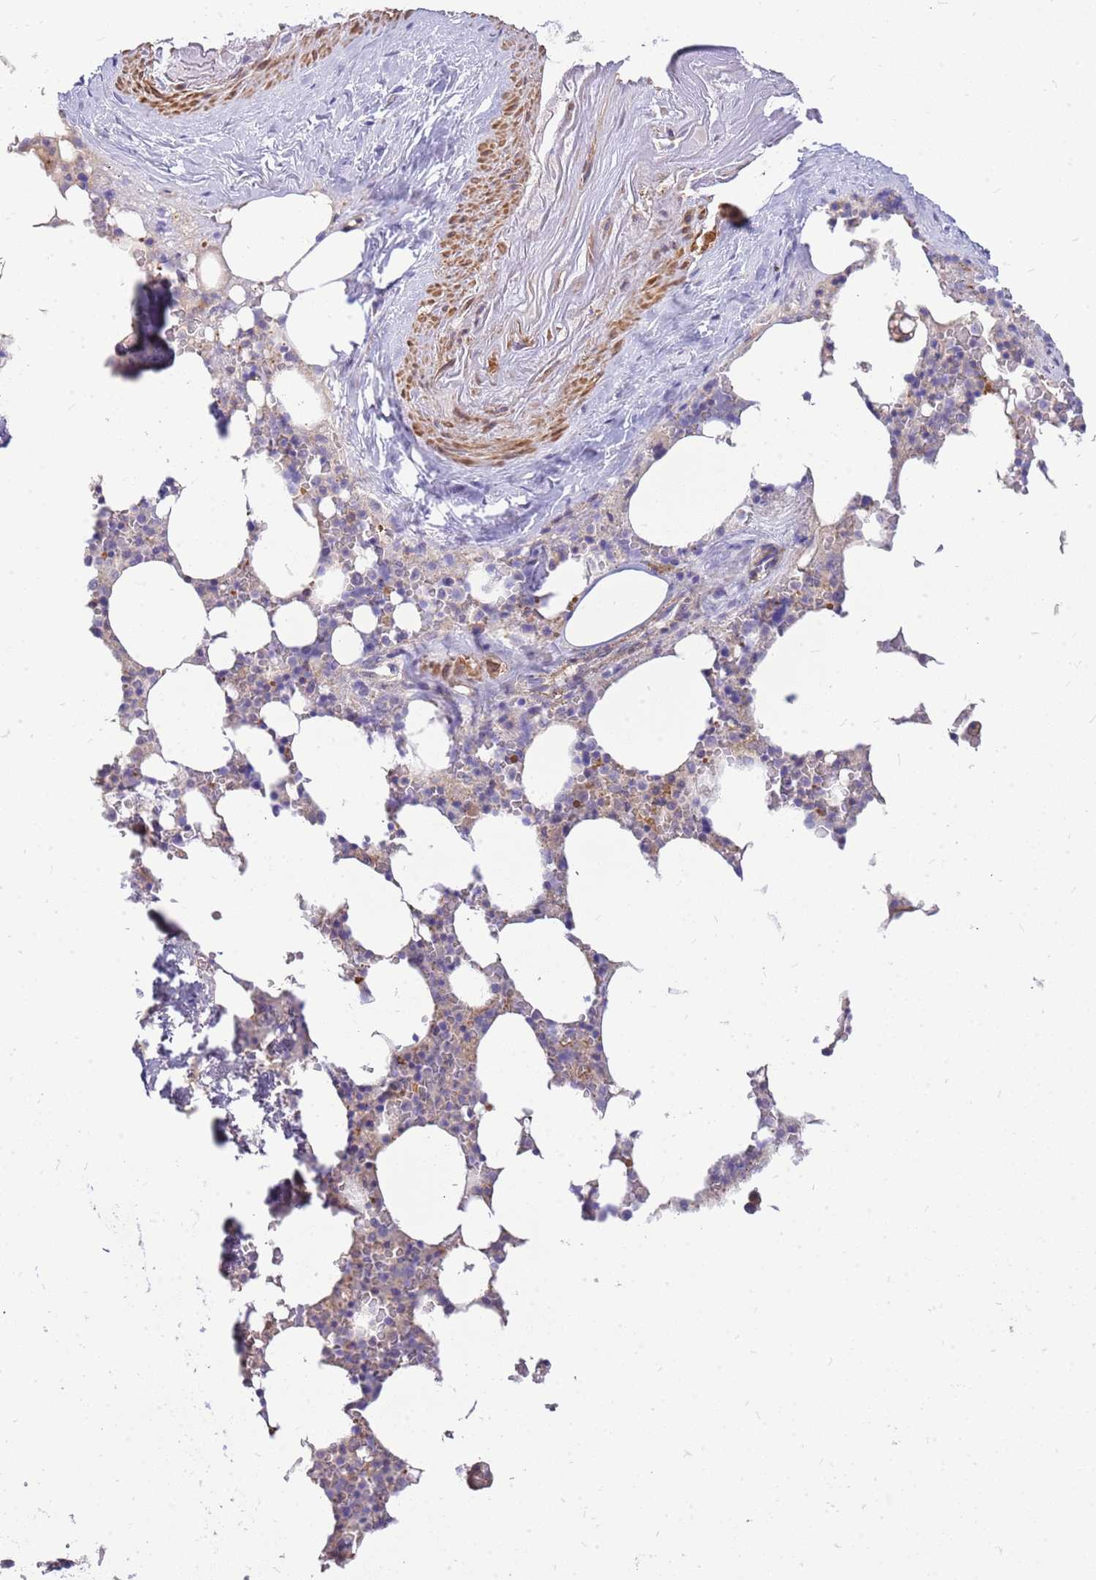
{"staining": {"intensity": "negative", "quantity": "none", "location": "none"}, "tissue": "bone marrow", "cell_type": "Hematopoietic cells", "image_type": "normal", "snomed": [{"axis": "morphology", "description": "Normal tissue, NOS"}, {"axis": "topography", "description": "Bone marrow"}], "caption": "An immunohistochemistry image of unremarkable bone marrow is shown. There is no staining in hematopoietic cells of bone marrow. (Immunohistochemistry, brightfield microscopy, high magnification).", "gene": "MVD", "patient": {"sex": "male", "age": 64}}